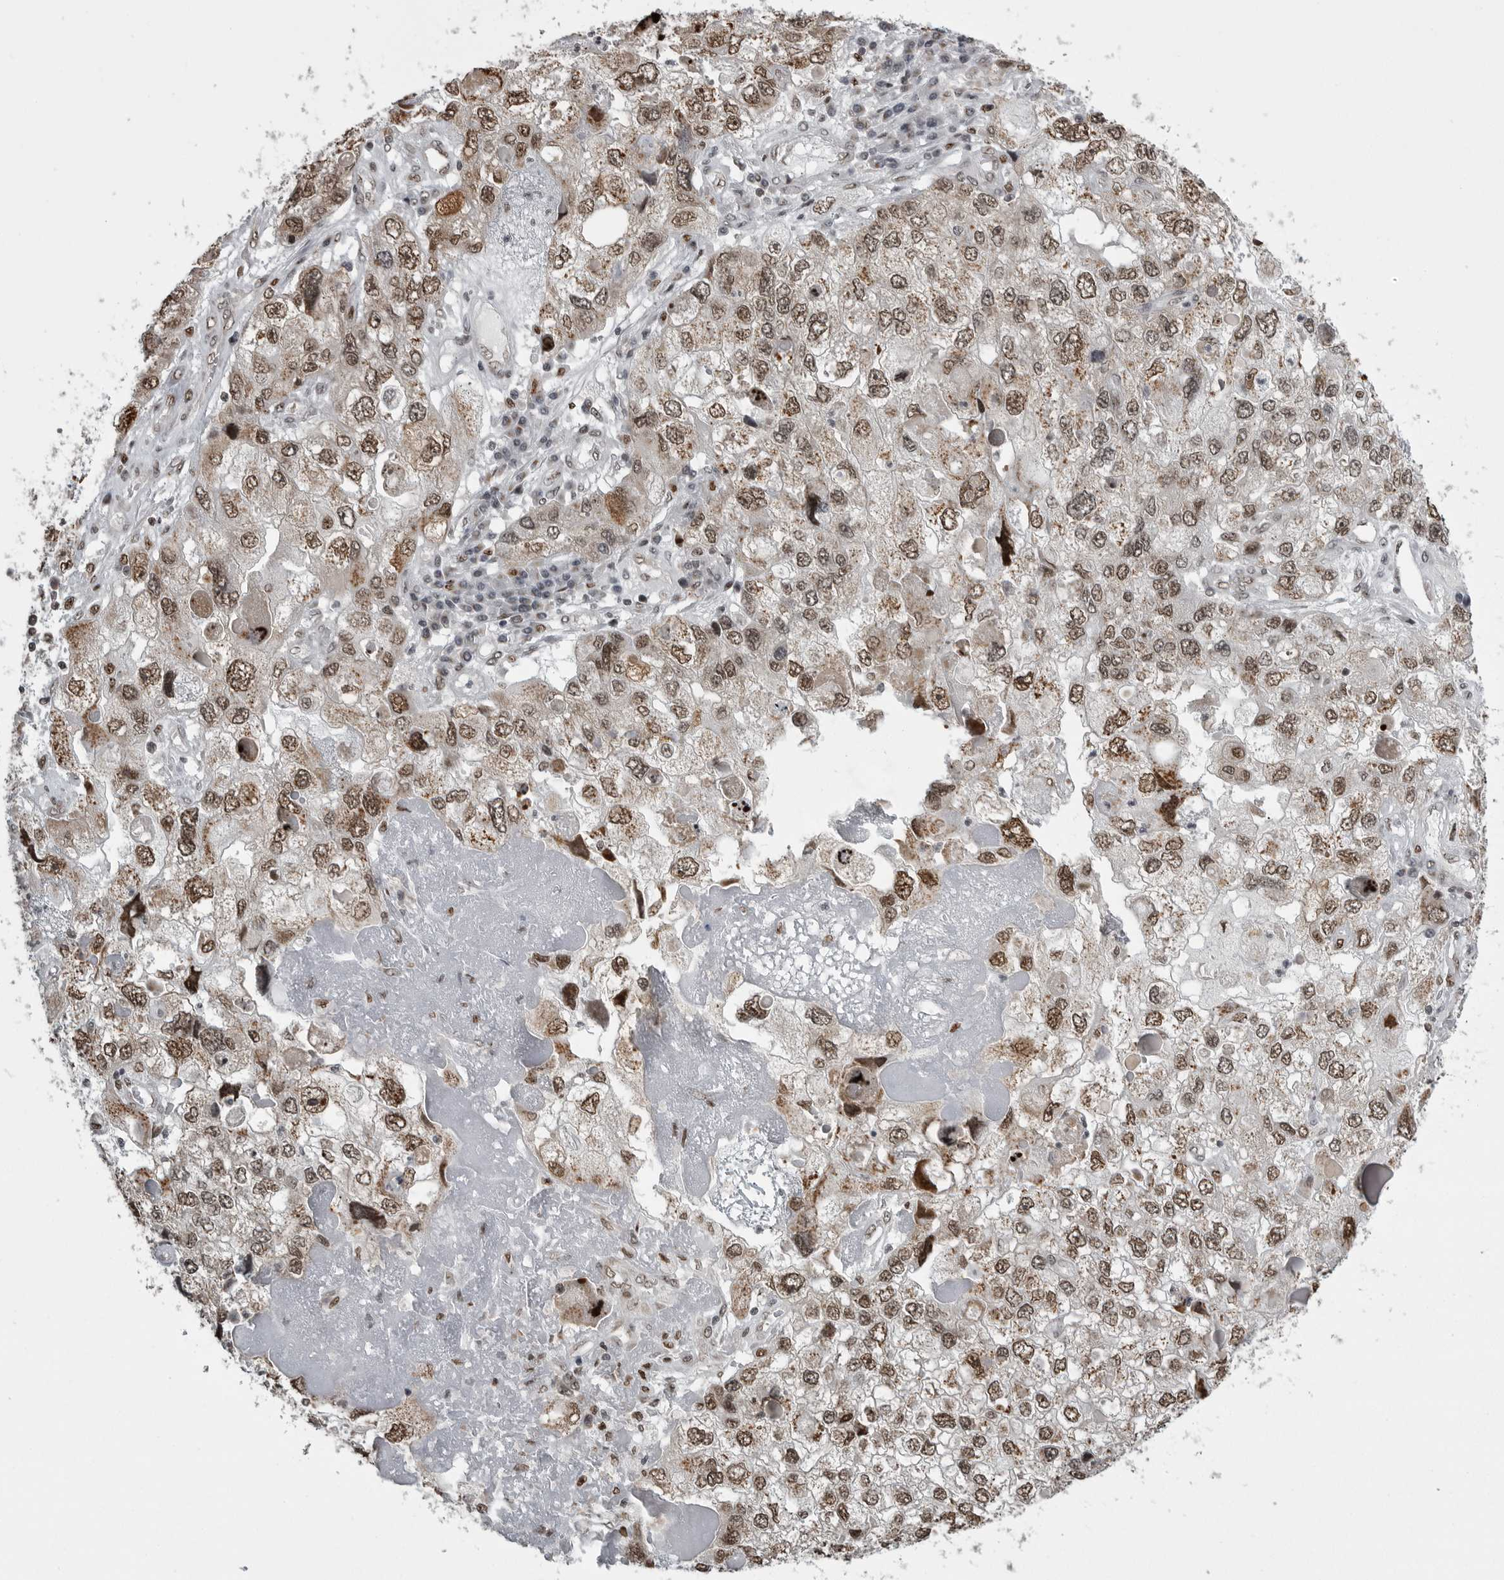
{"staining": {"intensity": "moderate", "quantity": ">75%", "location": "nuclear"}, "tissue": "endometrial cancer", "cell_type": "Tumor cells", "image_type": "cancer", "snomed": [{"axis": "morphology", "description": "Adenocarcinoma, NOS"}, {"axis": "topography", "description": "Endometrium"}], "caption": "Immunohistochemistry staining of endometrial cancer (adenocarcinoma), which demonstrates medium levels of moderate nuclear staining in about >75% of tumor cells indicating moderate nuclear protein expression. The staining was performed using DAB (brown) for protein detection and nuclei were counterstained in hematoxylin (blue).", "gene": "YAF2", "patient": {"sex": "female", "age": 49}}